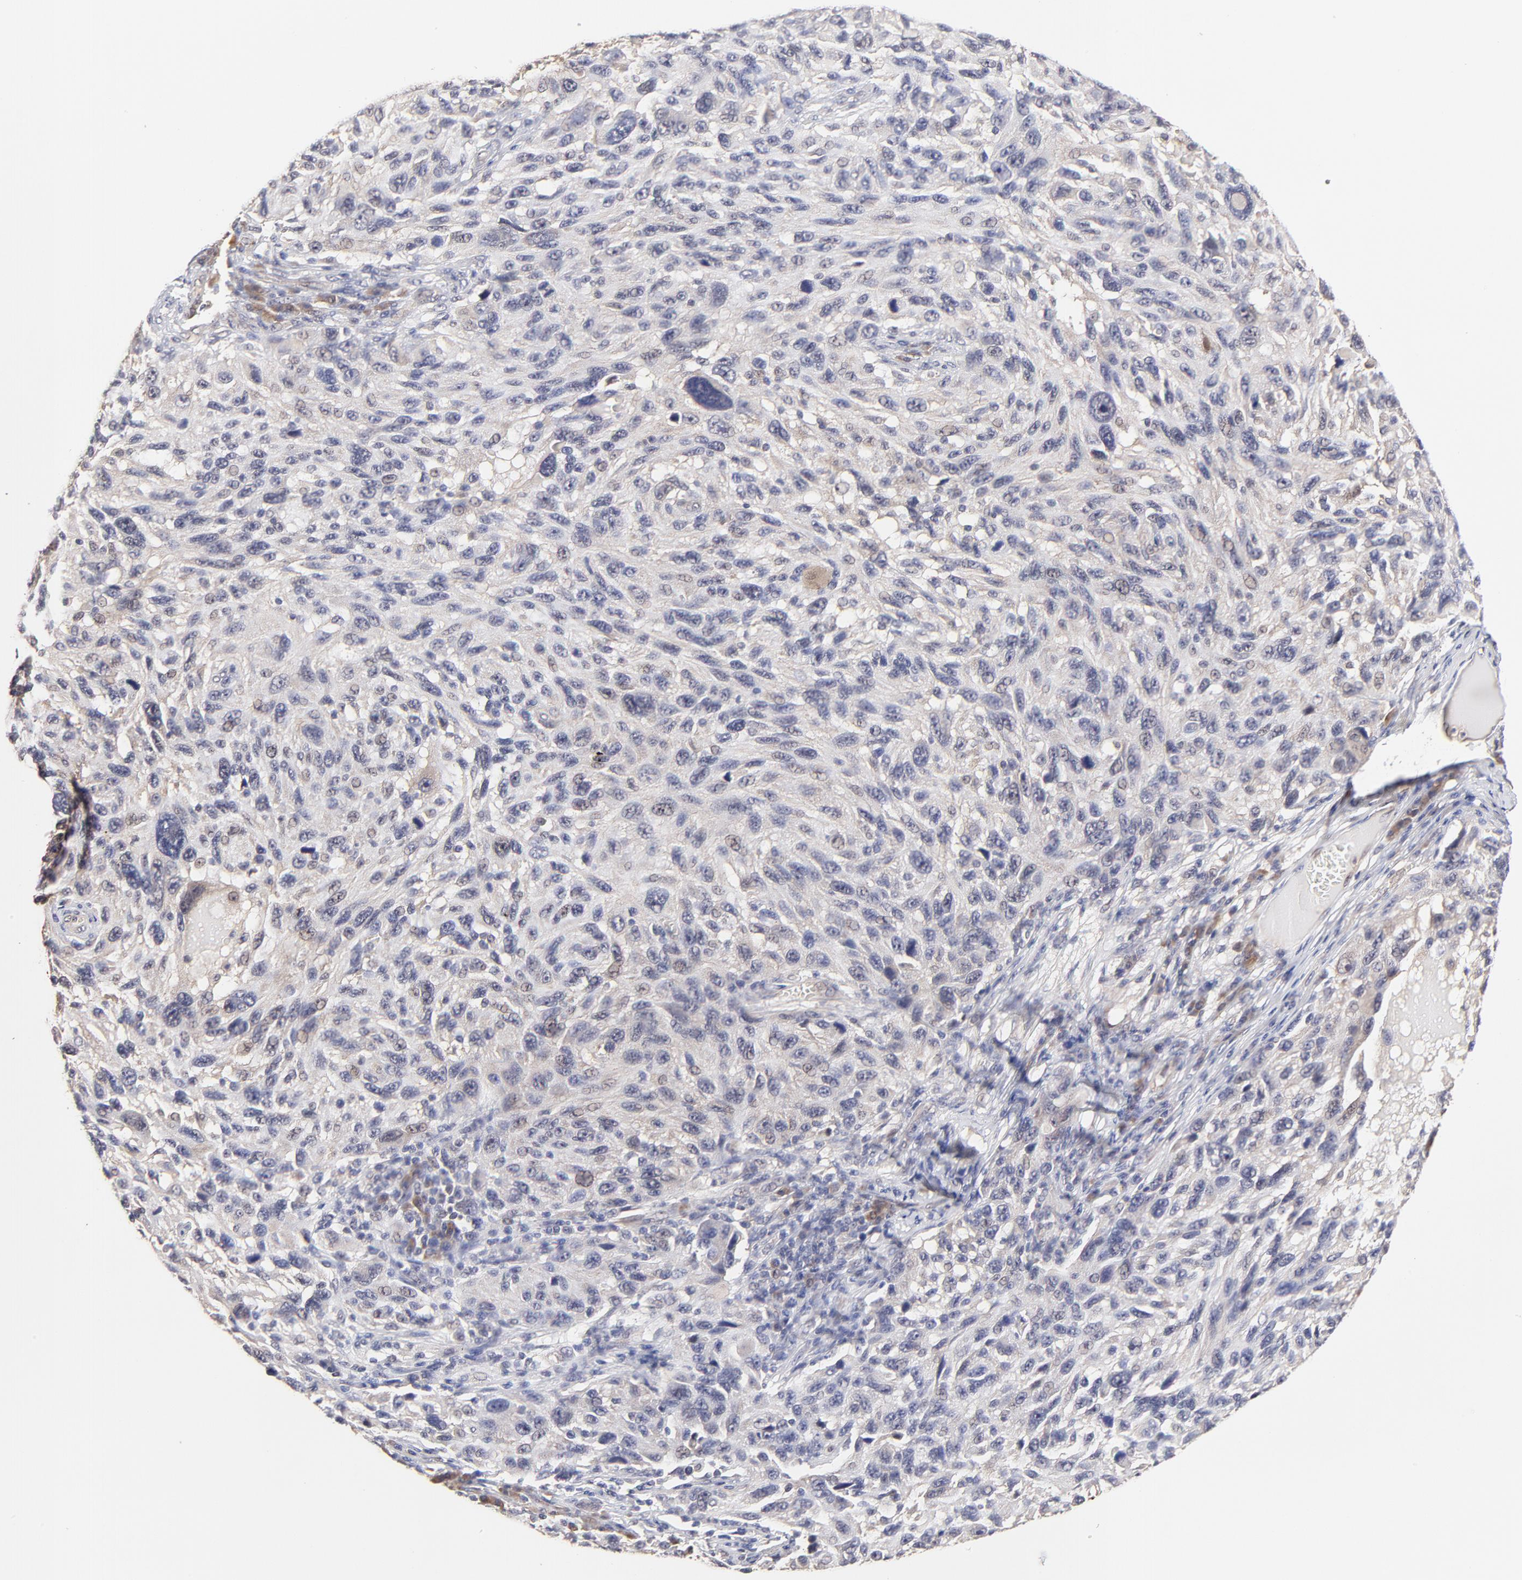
{"staining": {"intensity": "weak", "quantity": "<25%", "location": "nuclear"}, "tissue": "melanoma", "cell_type": "Tumor cells", "image_type": "cancer", "snomed": [{"axis": "morphology", "description": "Malignant melanoma, NOS"}, {"axis": "topography", "description": "Skin"}], "caption": "Immunohistochemistry (IHC) of melanoma demonstrates no positivity in tumor cells.", "gene": "ZNF10", "patient": {"sex": "male", "age": 53}}